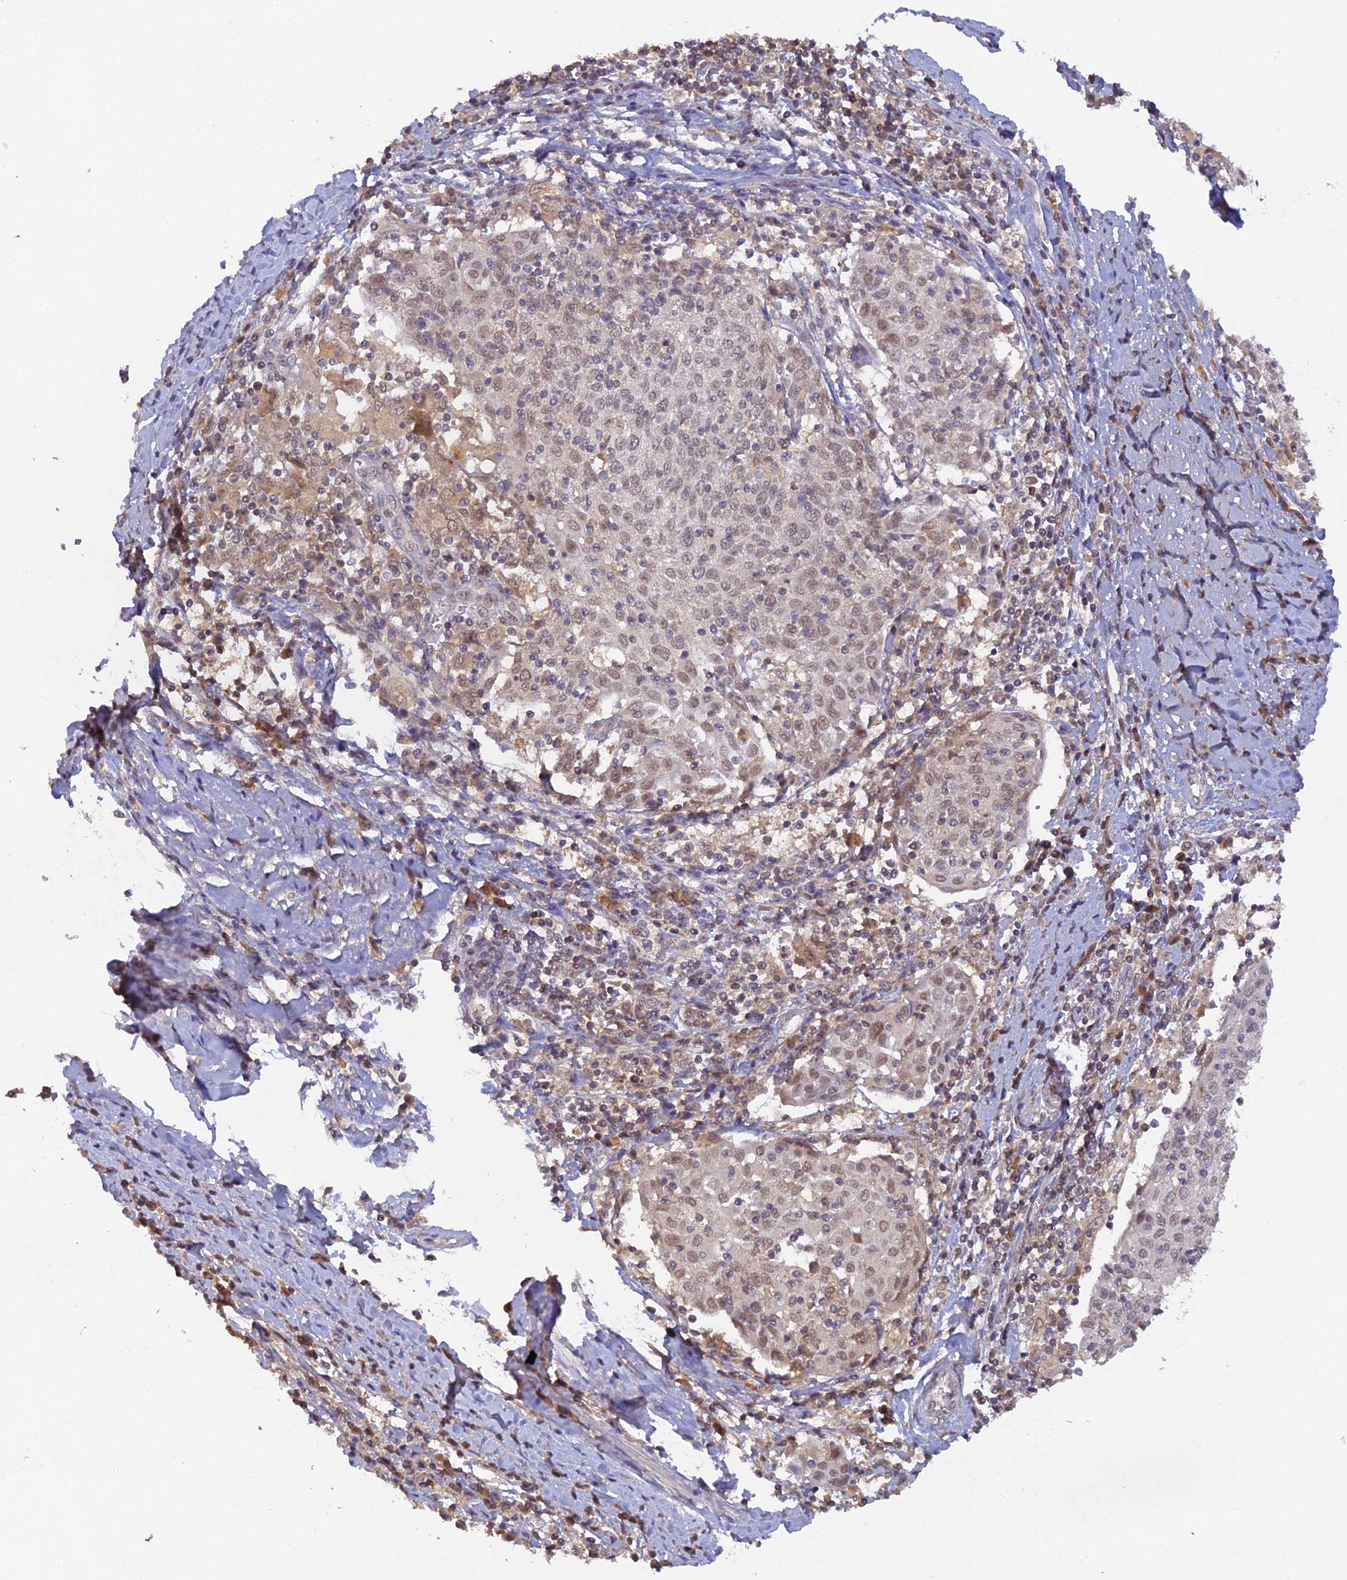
{"staining": {"intensity": "weak", "quantity": "25%-75%", "location": "nuclear"}, "tissue": "cervical cancer", "cell_type": "Tumor cells", "image_type": "cancer", "snomed": [{"axis": "morphology", "description": "Squamous cell carcinoma, NOS"}, {"axis": "topography", "description": "Cervix"}], "caption": "Squamous cell carcinoma (cervical) stained with DAB (3,3'-diaminobenzidine) immunohistochemistry (IHC) exhibits low levels of weak nuclear staining in about 25%-75% of tumor cells.", "gene": "ZNF436", "patient": {"sex": "female", "age": 52}}